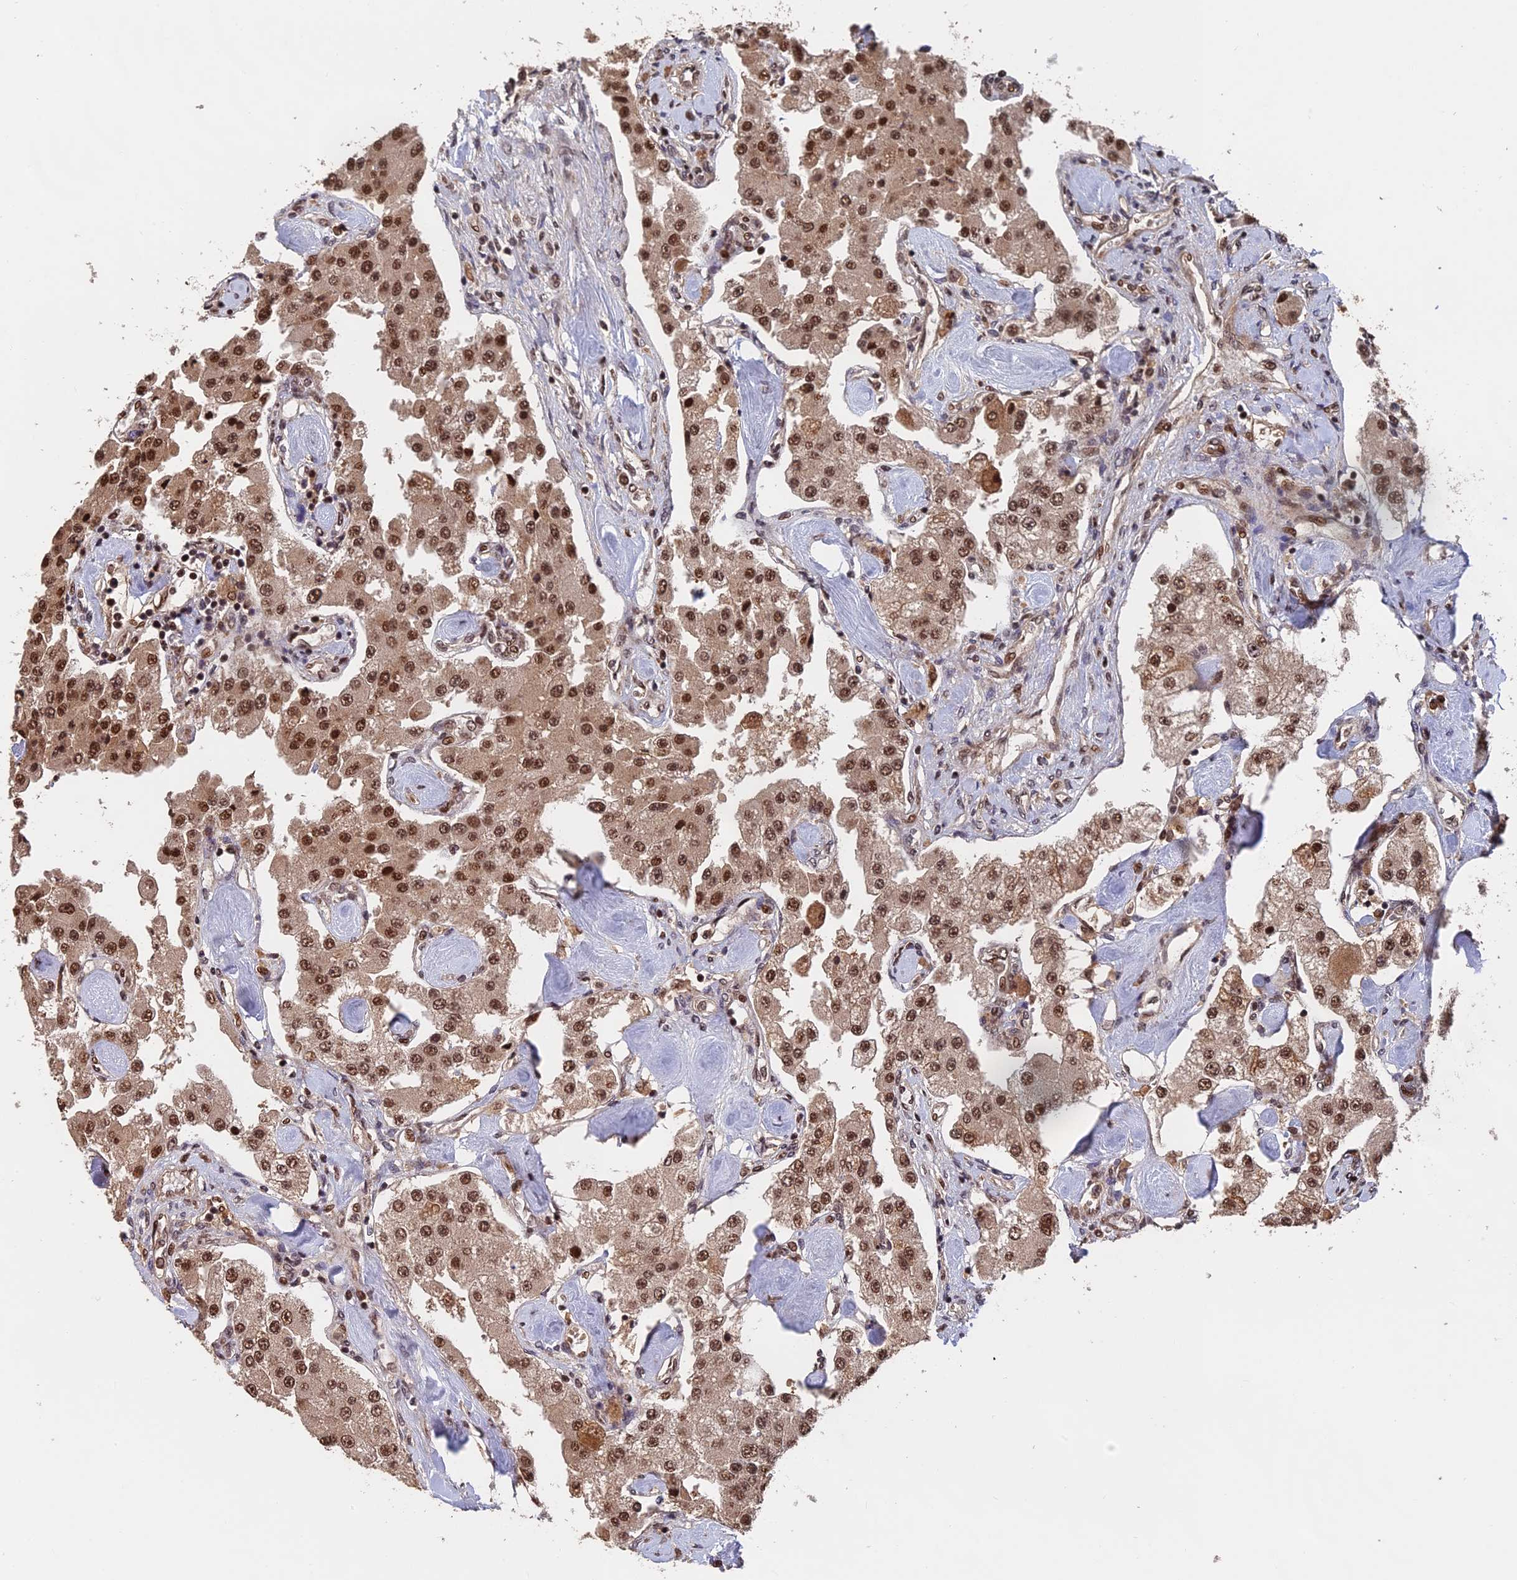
{"staining": {"intensity": "moderate", "quantity": ">75%", "location": "cytoplasmic/membranous,nuclear"}, "tissue": "carcinoid", "cell_type": "Tumor cells", "image_type": "cancer", "snomed": [{"axis": "morphology", "description": "Carcinoid, malignant, NOS"}, {"axis": "topography", "description": "Pancreas"}], "caption": "The immunohistochemical stain shows moderate cytoplasmic/membranous and nuclear positivity in tumor cells of malignant carcinoid tissue. The staining was performed using DAB, with brown indicating positive protein expression. Nuclei are stained blue with hematoxylin.", "gene": "OSBPL1A", "patient": {"sex": "male", "age": 41}}